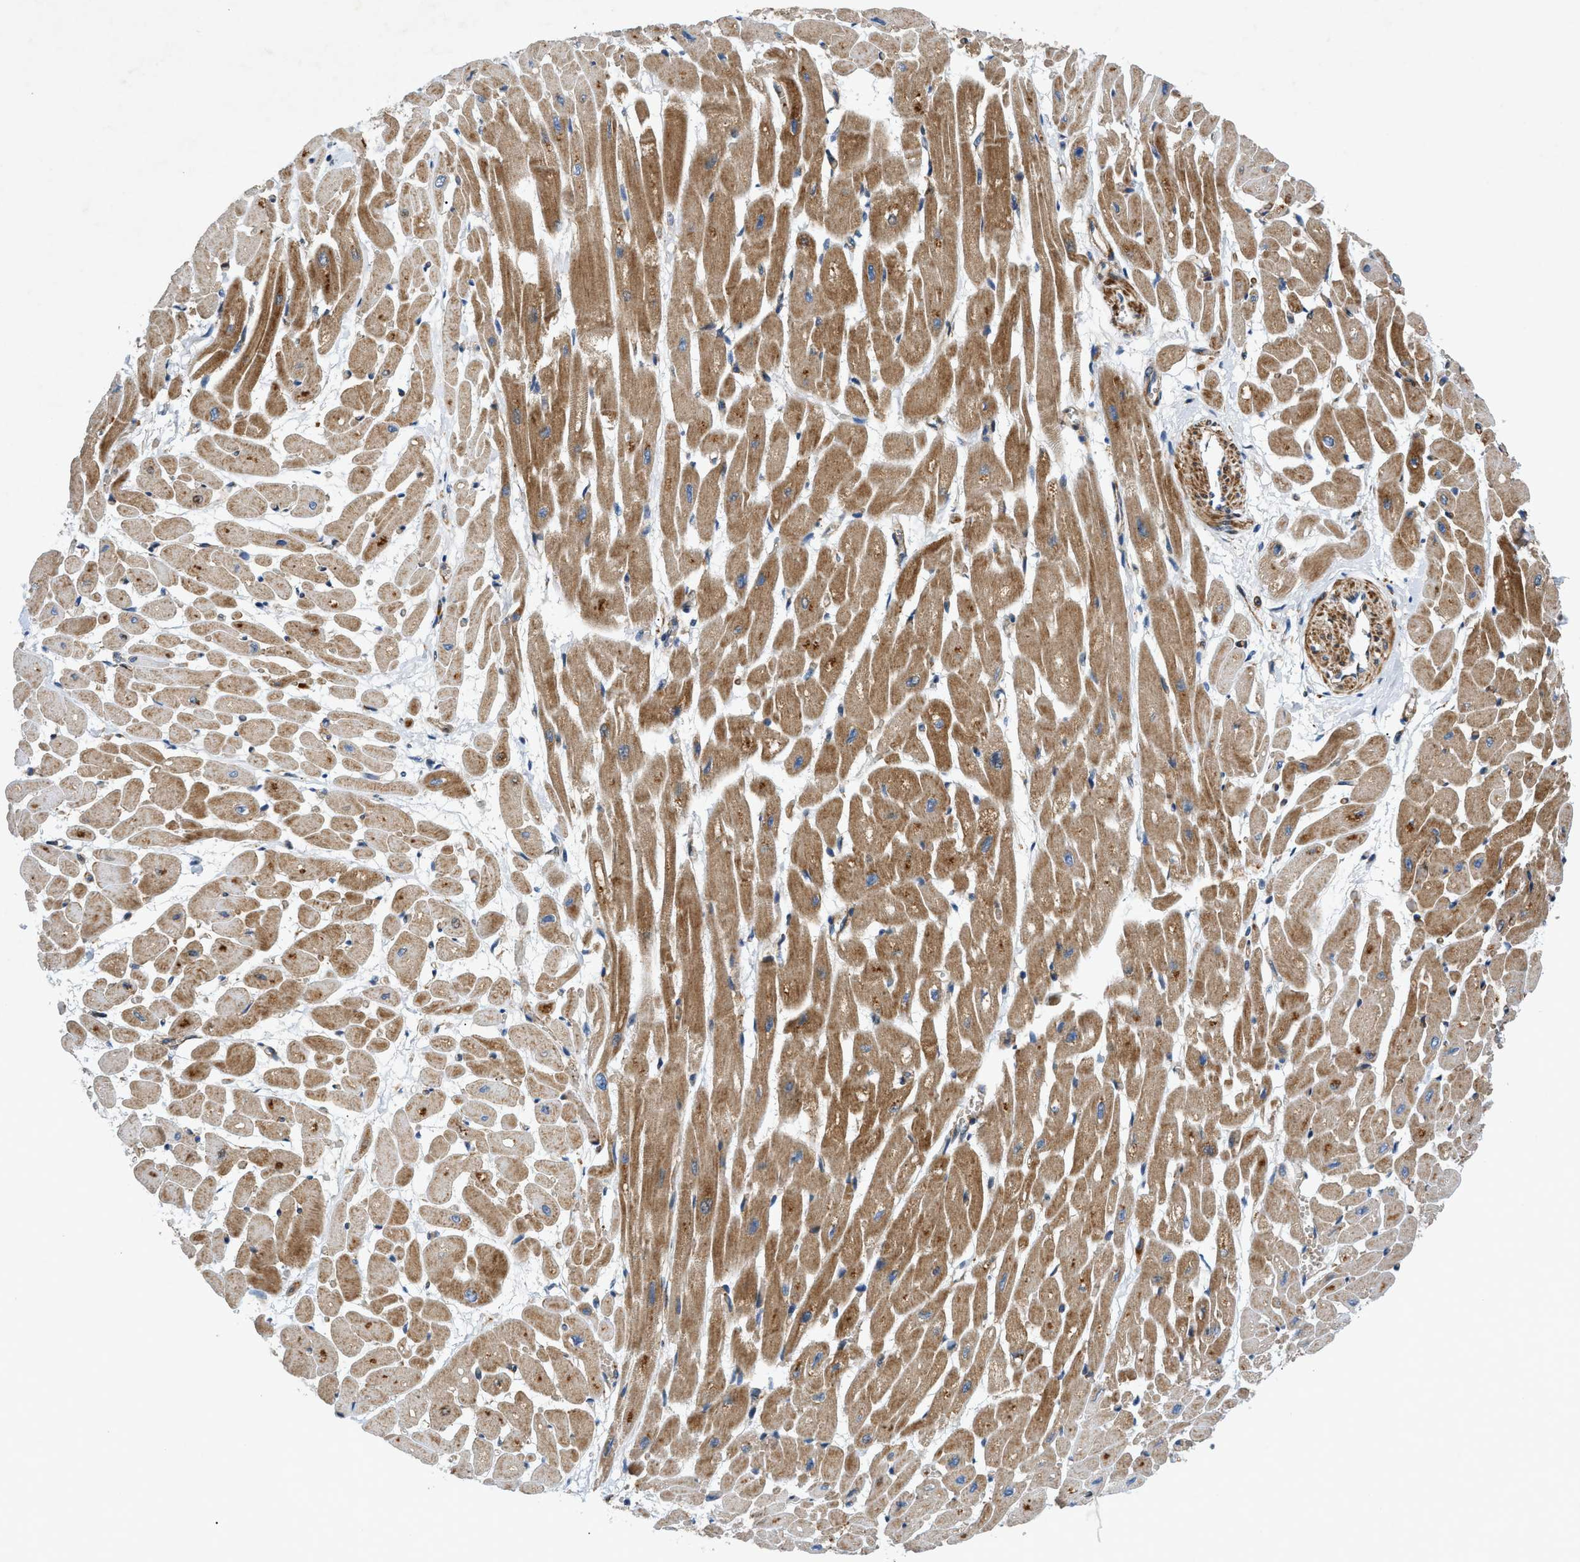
{"staining": {"intensity": "moderate", "quantity": ">75%", "location": "cytoplasmic/membranous"}, "tissue": "heart muscle", "cell_type": "Cardiomyocytes", "image_type": "normal", "snomed": [{"axis": "morphology", "description": "Normal tissue, NOS"}, {"axis": "topography", "description": "Heart"}], "caption": "Moderate cytoplasmic/membranous staining is seen in about >75% of cardiomyocytes in unremarkable heart muscle.", "gene": "DHODH", "patient": {"sex": "male", "age": 45}}